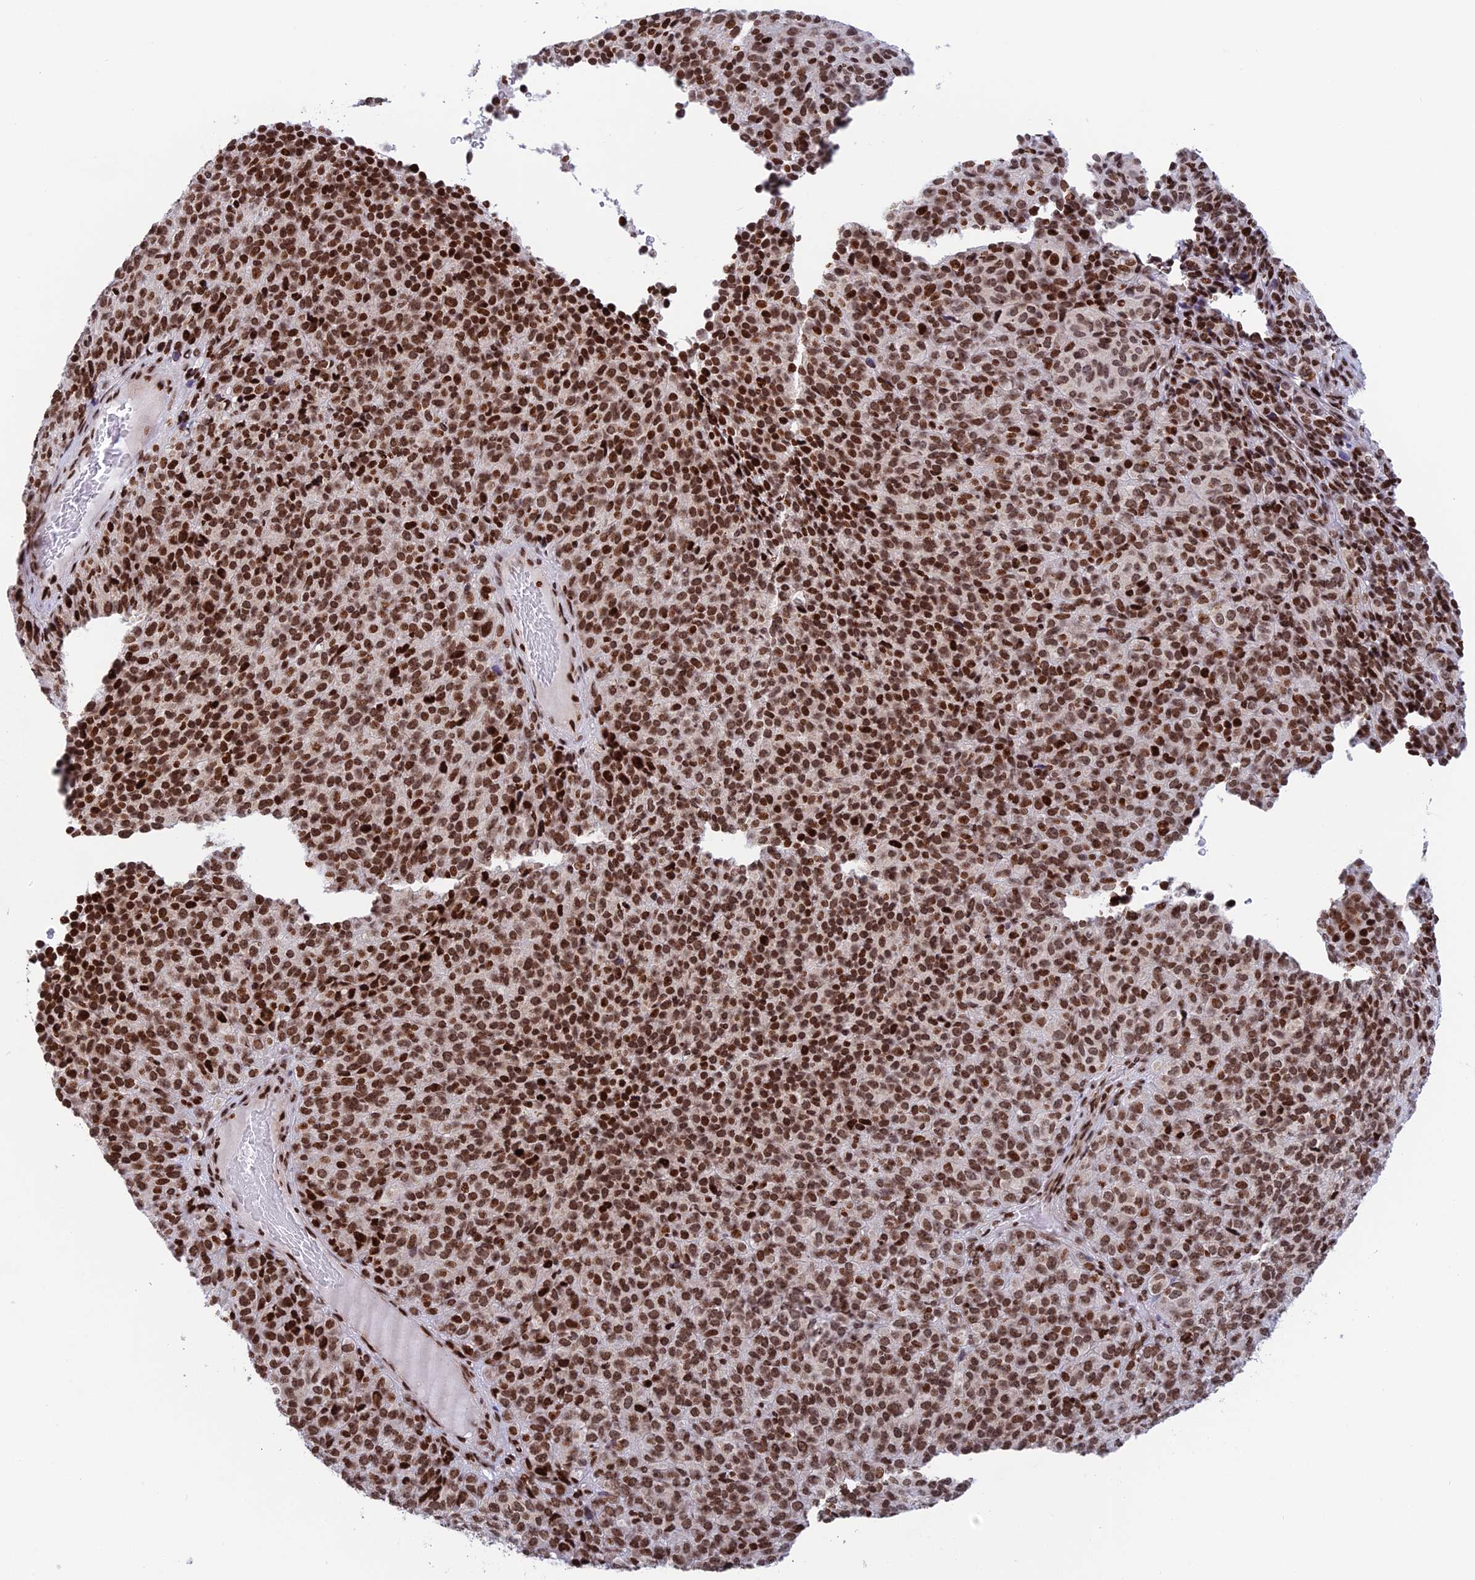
{"staining": {"intensity": "moderate", "quantity": ">75%", "location": "nuclear"}, "tissue": "melanoma", "cell_type": "Tumor cells", "image_type": "cancer", "snomed": [{"axis": "morphology", "description": "Malignant melanoma, Metastatic site"}, {"axis": "topography", "description": "Brain"}], "caption": "Brown immunohistochemical staining in melanoma shows moderate nuclear positivity in about >75% of tumor cells.", "gene": "RPAP1", "patient": {"sex": "female", "age": 56}}